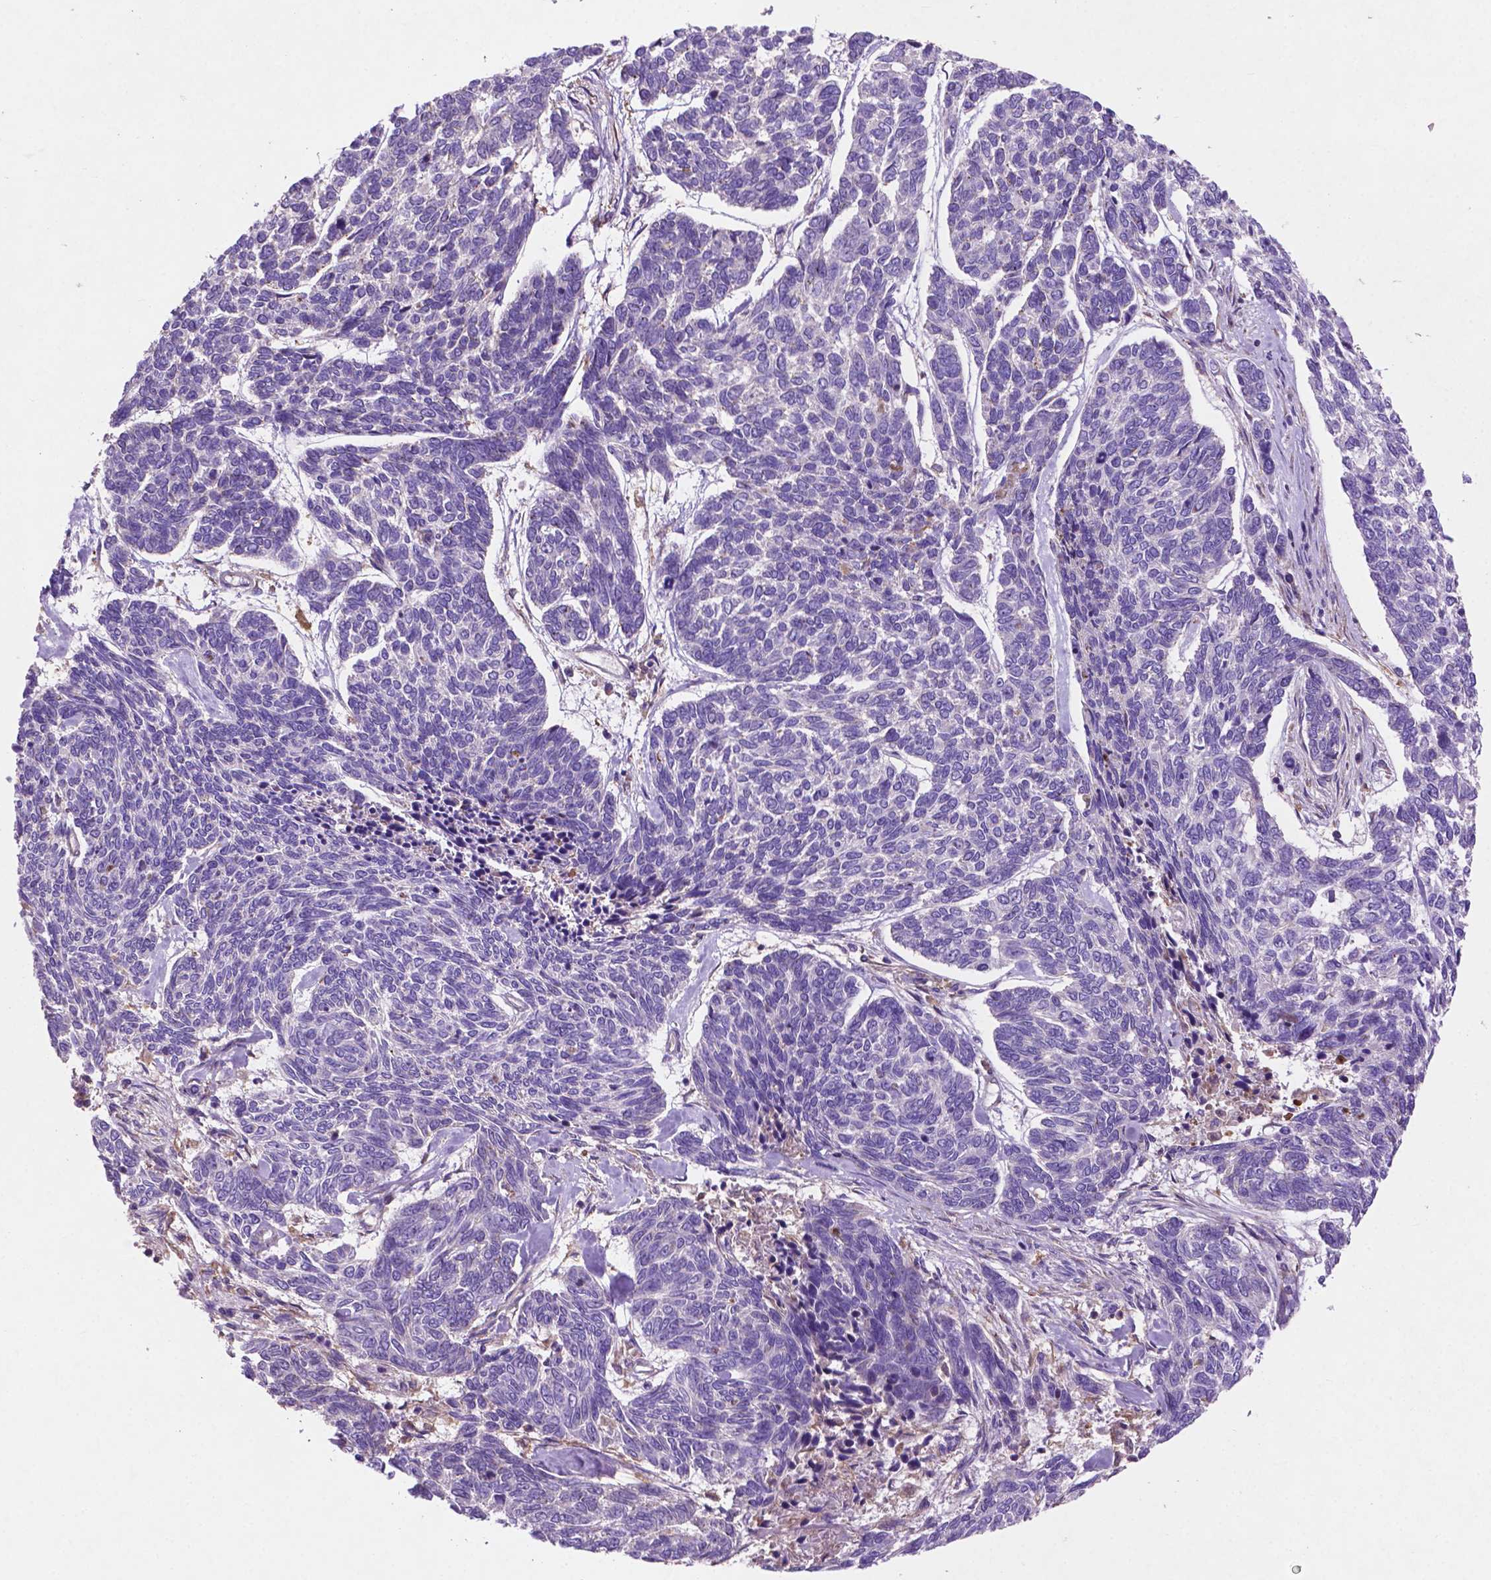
{"staining": {"intensity": "negative", "quantity": "none", "location": "none"}, "tissue": "skin cancer", "cell_type": "Tumor cells", "image_type": "cancer", "snomed": [{"axis": "morphology", "description": "Basal cell carcinoma"}, {"axis": "topography", "description": "Skin"}], "caption": "This histopathology image is of basal cell carcinoma (skin) stained with immunohistochemistry to label a protein in brown with the nuclei are counter-stained blue. There is no positivity in tumor cells.", "gene": "MBTPS1", "patient": {"sex": "female", "age": 65}}